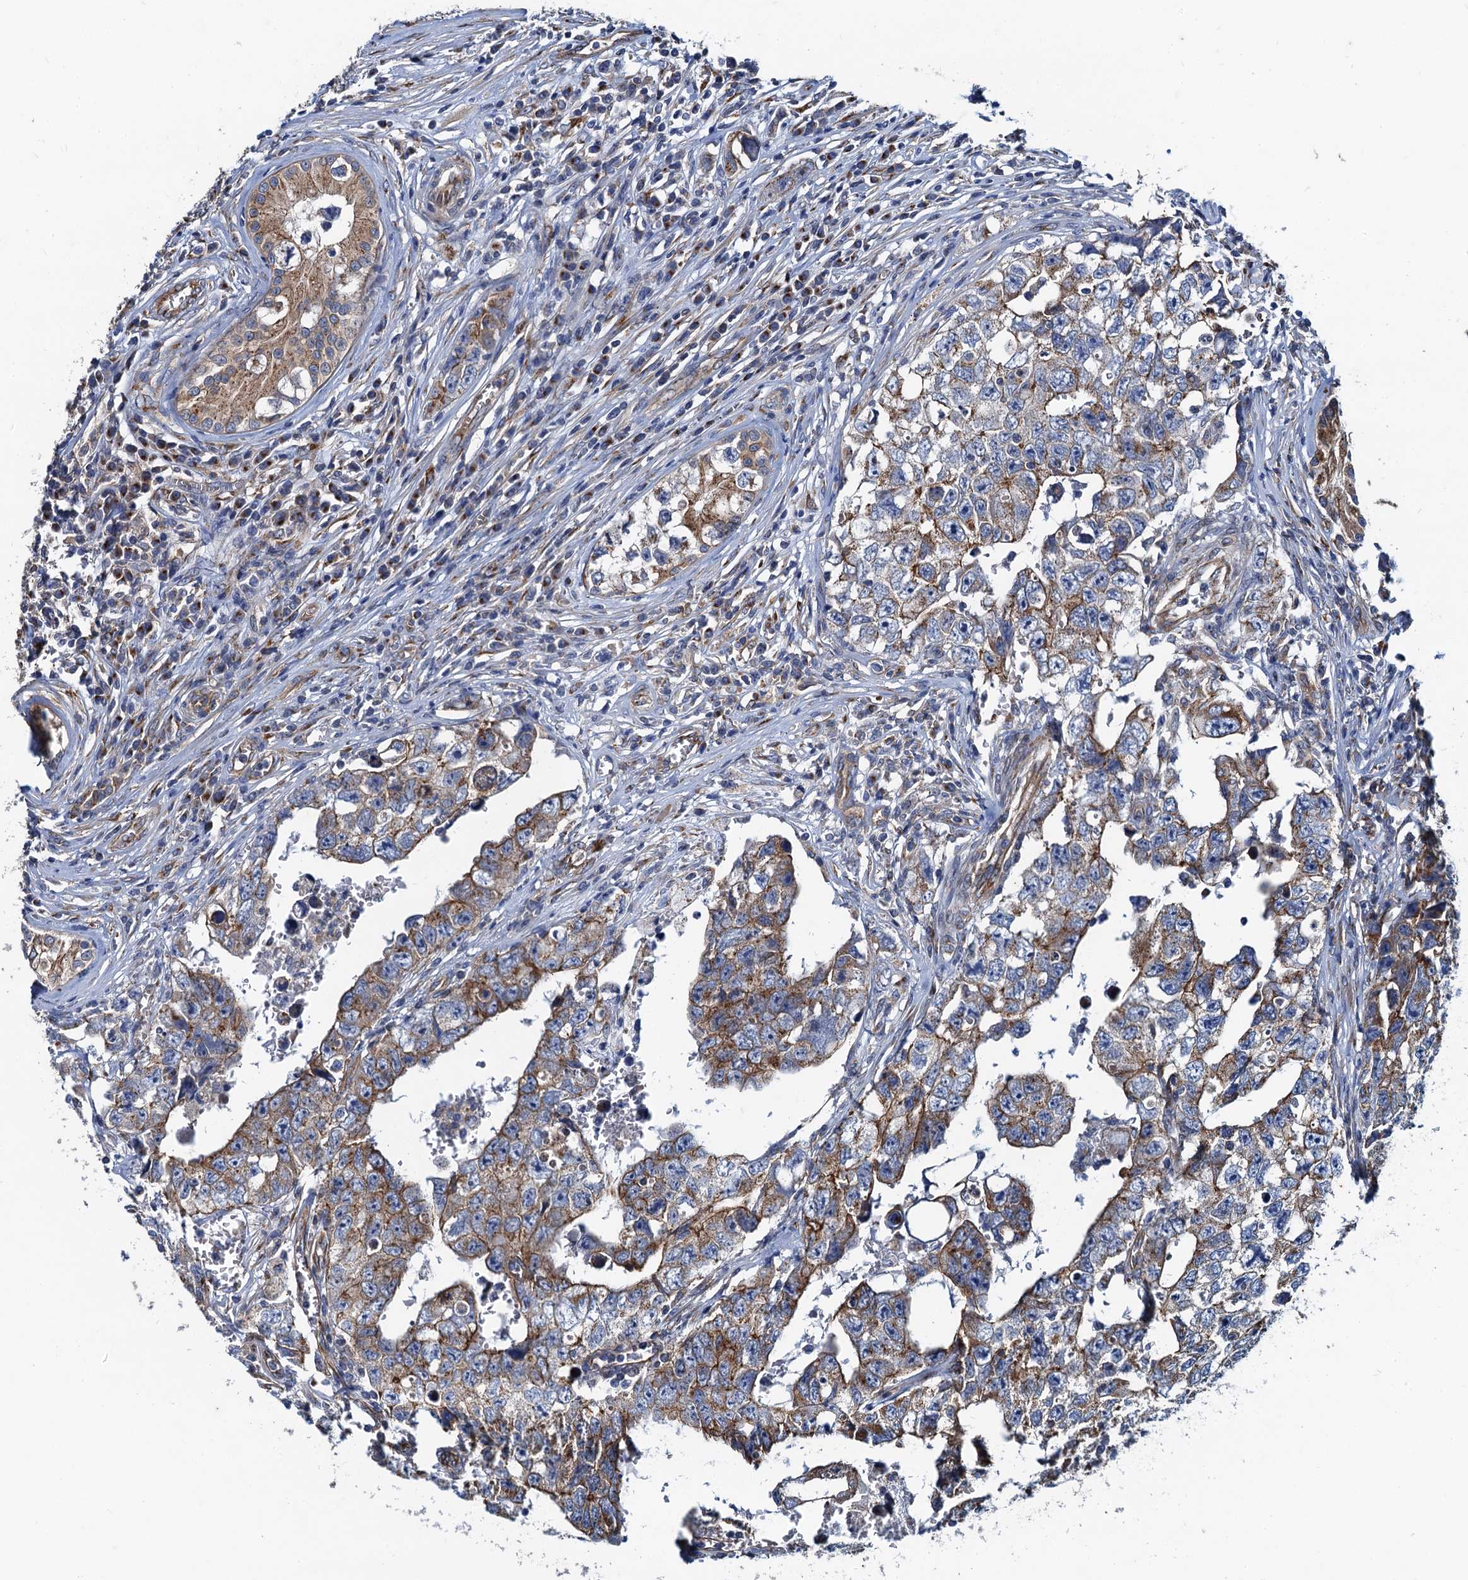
{"staining": {"intensity": "moderate", "quantity": ">75%", "location": "cytoplasmic/membranous"}, "tissue": "testis cancer", "cell_type": "Tumor cells", "image_type": "cancer", "snomed": [{"axis": "morphology", "description": "Carcinoma, Embryonal, NOS"}, {"axis": "topography", "description": "Testis"}], "caption": "This micrograph reveals testis cancer stained with immunohistochemistry (IHC) to label a protein in brown. The cytoplasmic/membranous of tumor cells show moderate positivity for the protein. Nuclei are counter-stained blue.", "gene": "NGRN", "patient": {"sex": "male", "age": 17}}